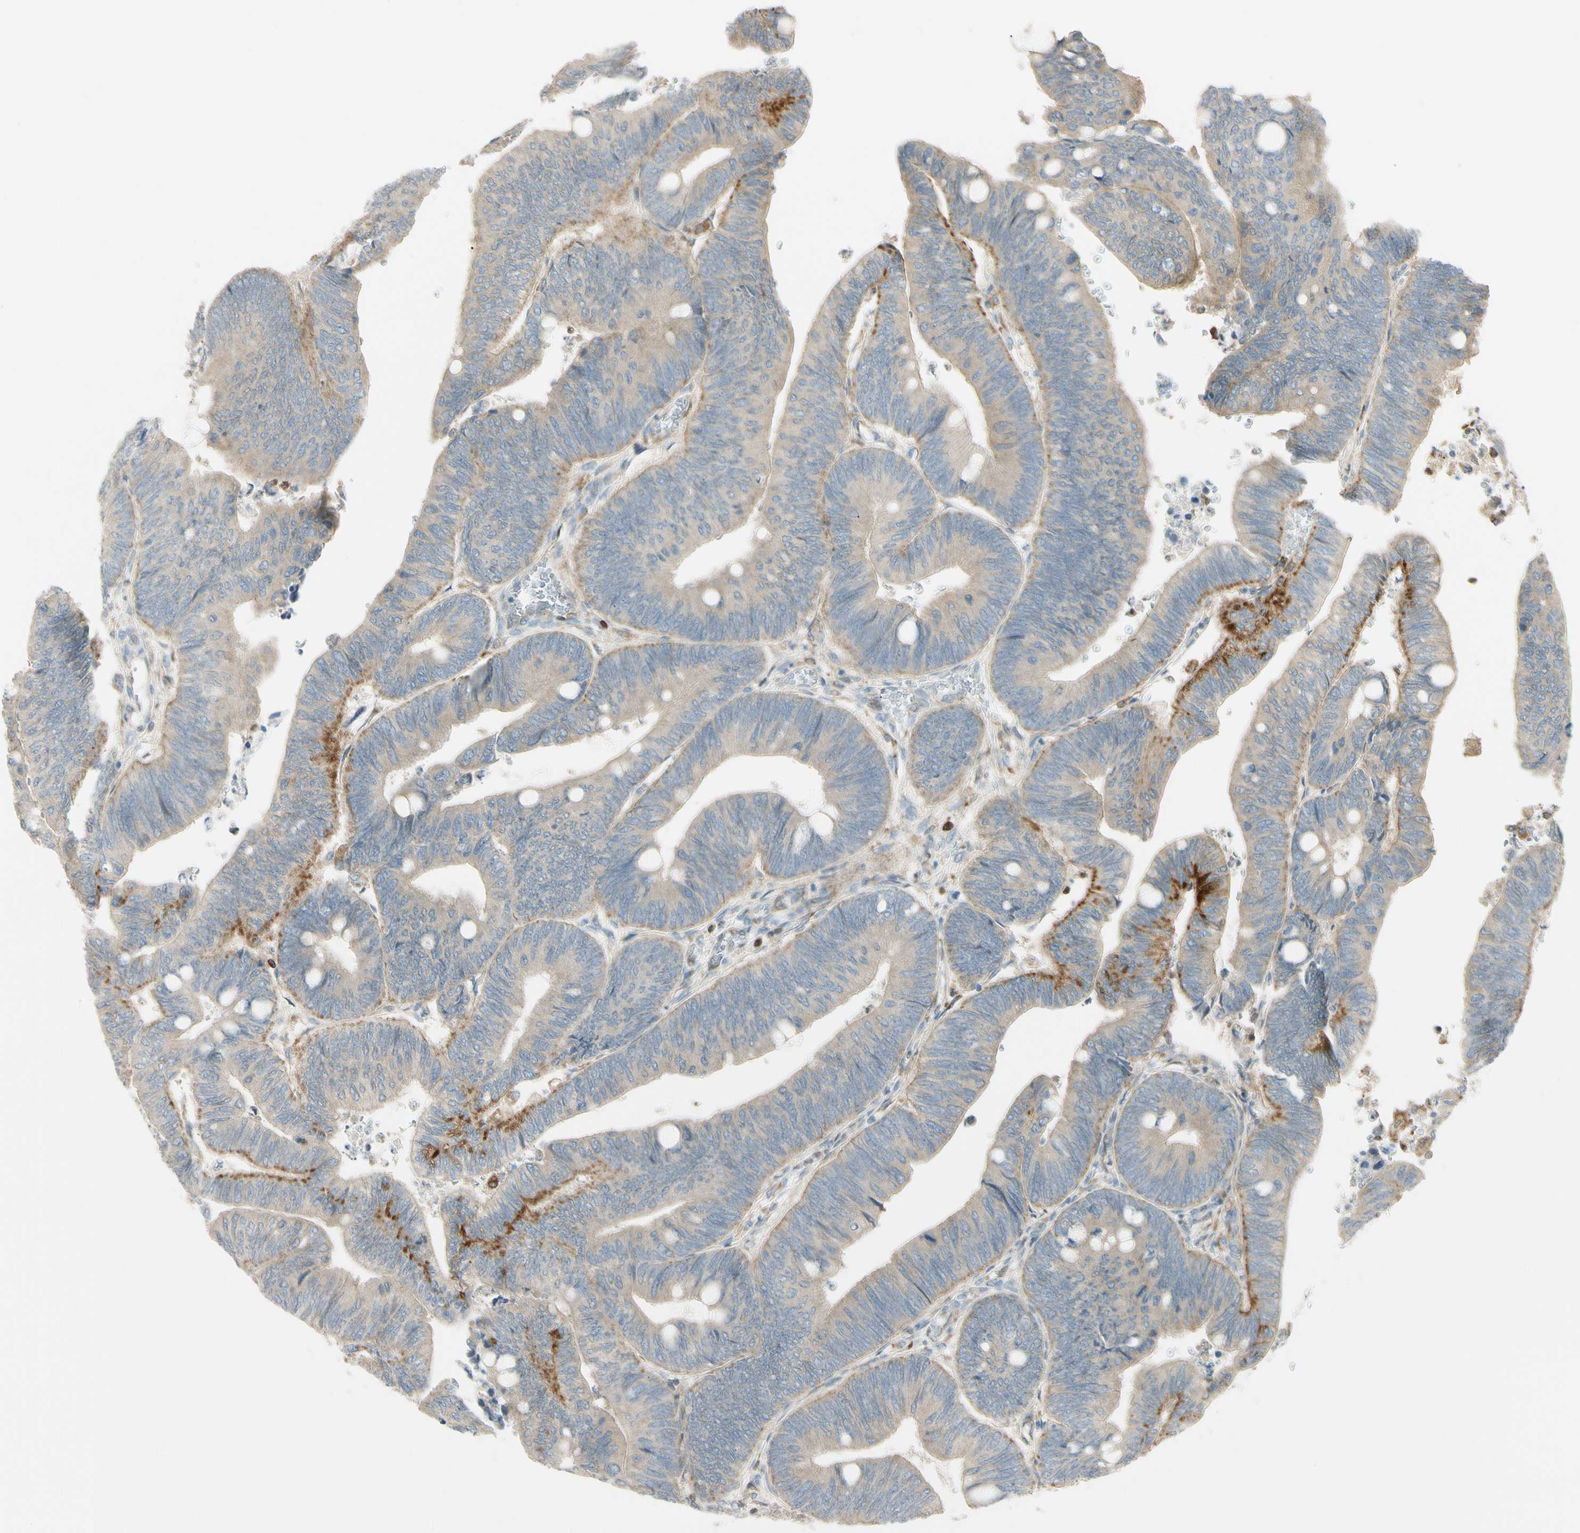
{"staining": {"intensity": "strong", "quantity": "<25%", "location": "cytoplasmic/membranous"}, "tissue": "colorectal cancer", "cell_type": "Tumor cells", "image_type": "cancer", "snomed": [{"axis": "morphology", "description": "Normal tissue, NOS"}, {"axis": "morphology", "description": "Adenocarcinoma, NOS"}, {"axis": "topography", "description": "Rectum"}, {"axis": "topography", "description": "Peripheral nerve tissue"}], "caption": "IHC micrograph of neoplastic tissue: human colorectal adenocarcinoma stained using immunohistochemistry (IHC) reveals medium levels of strong protein expression localized specifically in the cytoplasmic/membranous of tumor cells, appearing as a cytoplasmic/membranous brown color.", "gene": "LPCAT2", "patient": {"sex": "male", "age": 92}}